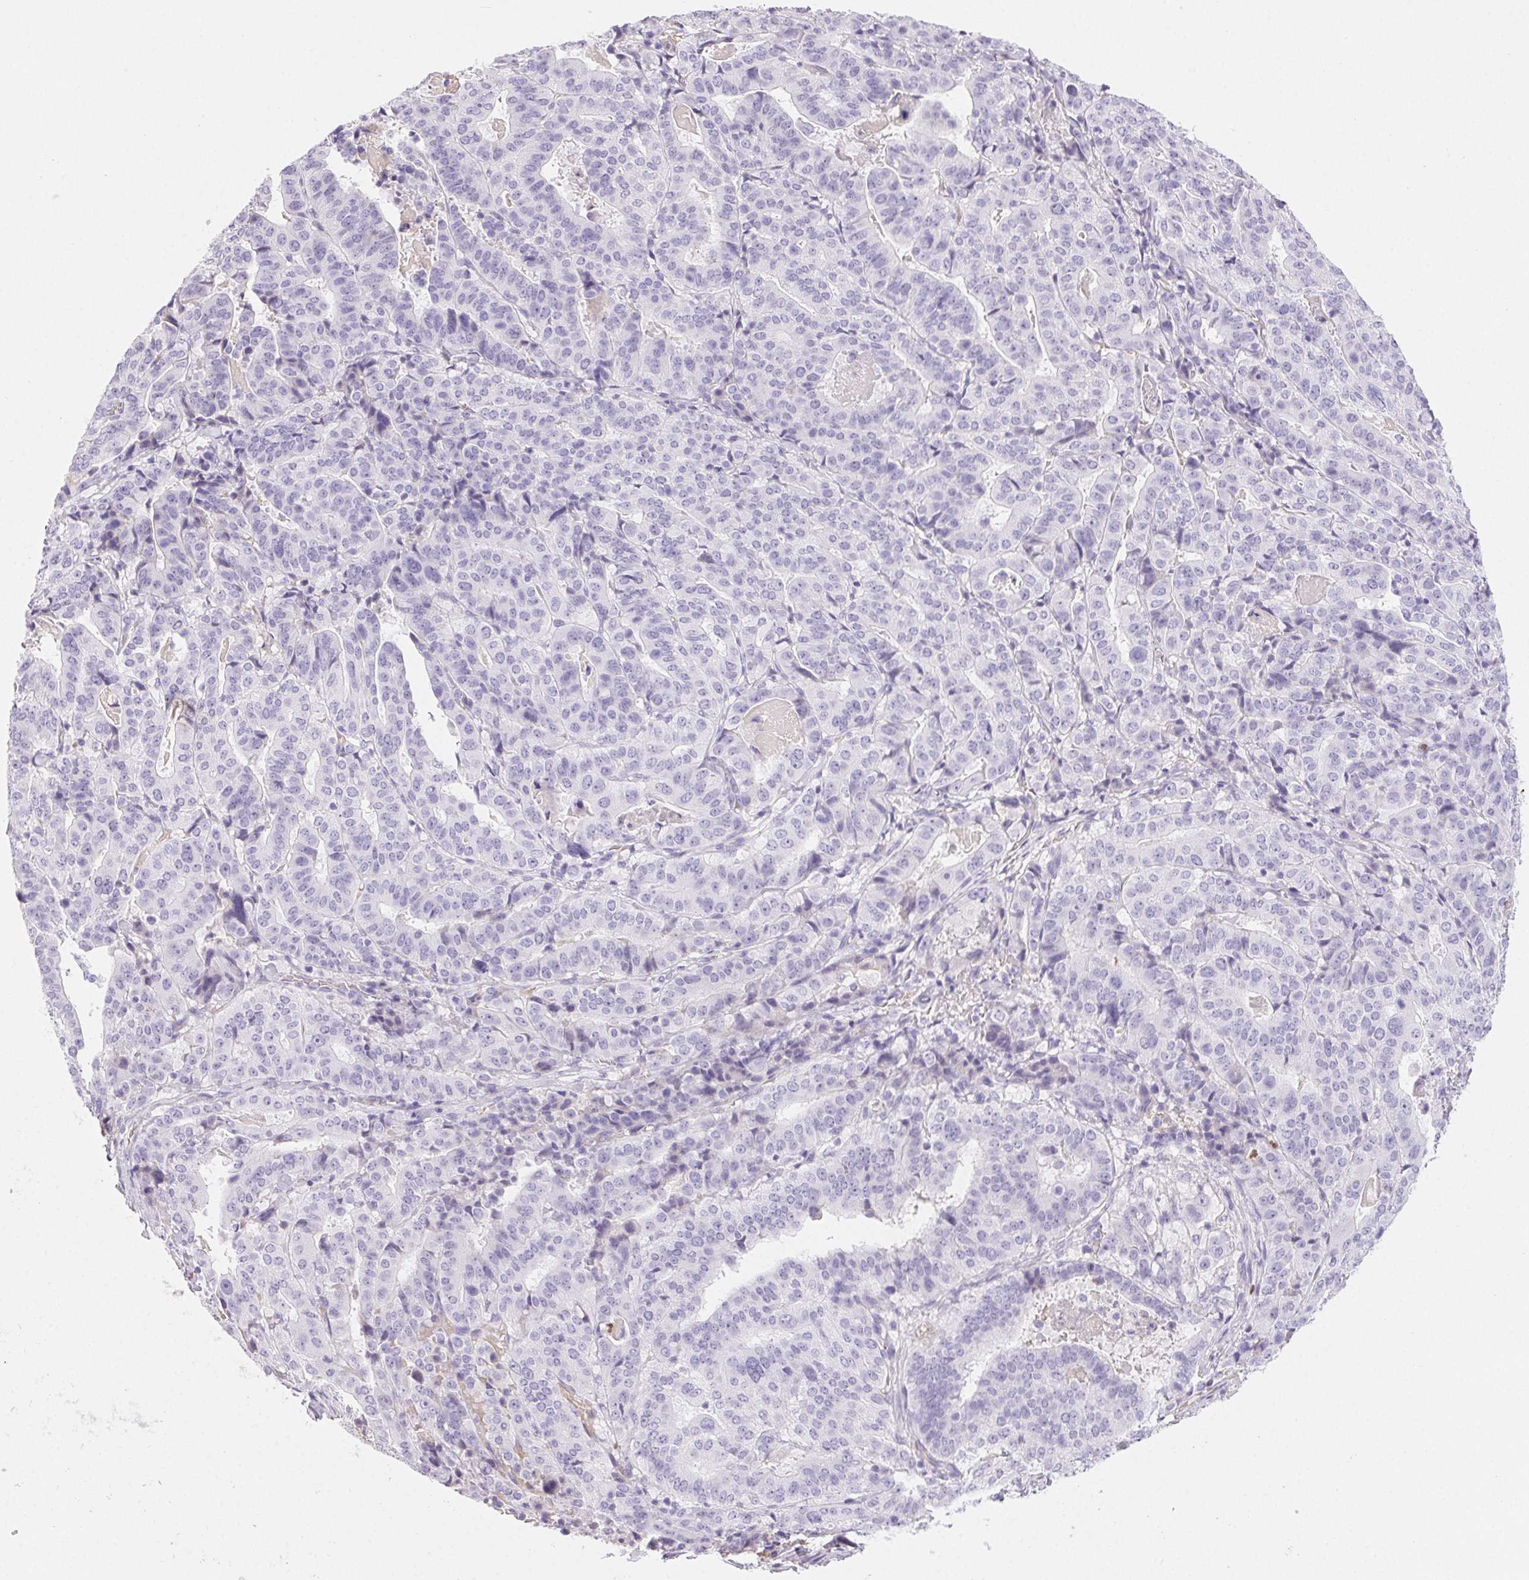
{"staining": {"intensity": "negative", "quantity": "none", "location": "none"}, "tissue": "stomach cancer", "cell_type": "Tumor cells", "image_type": "cancer", "snomed": [{"axis": "morphology", "description": "Adenocarcinoma, NOS"}, {"axis": "topography", "description": "Stomach"}], "caption": "Stomach adenocarcinoma was stained to show a protein in brown. There is no significant staining in tumor cells.", "gene": "PADI4", "patient": {"sex": "male", "age": 48}}